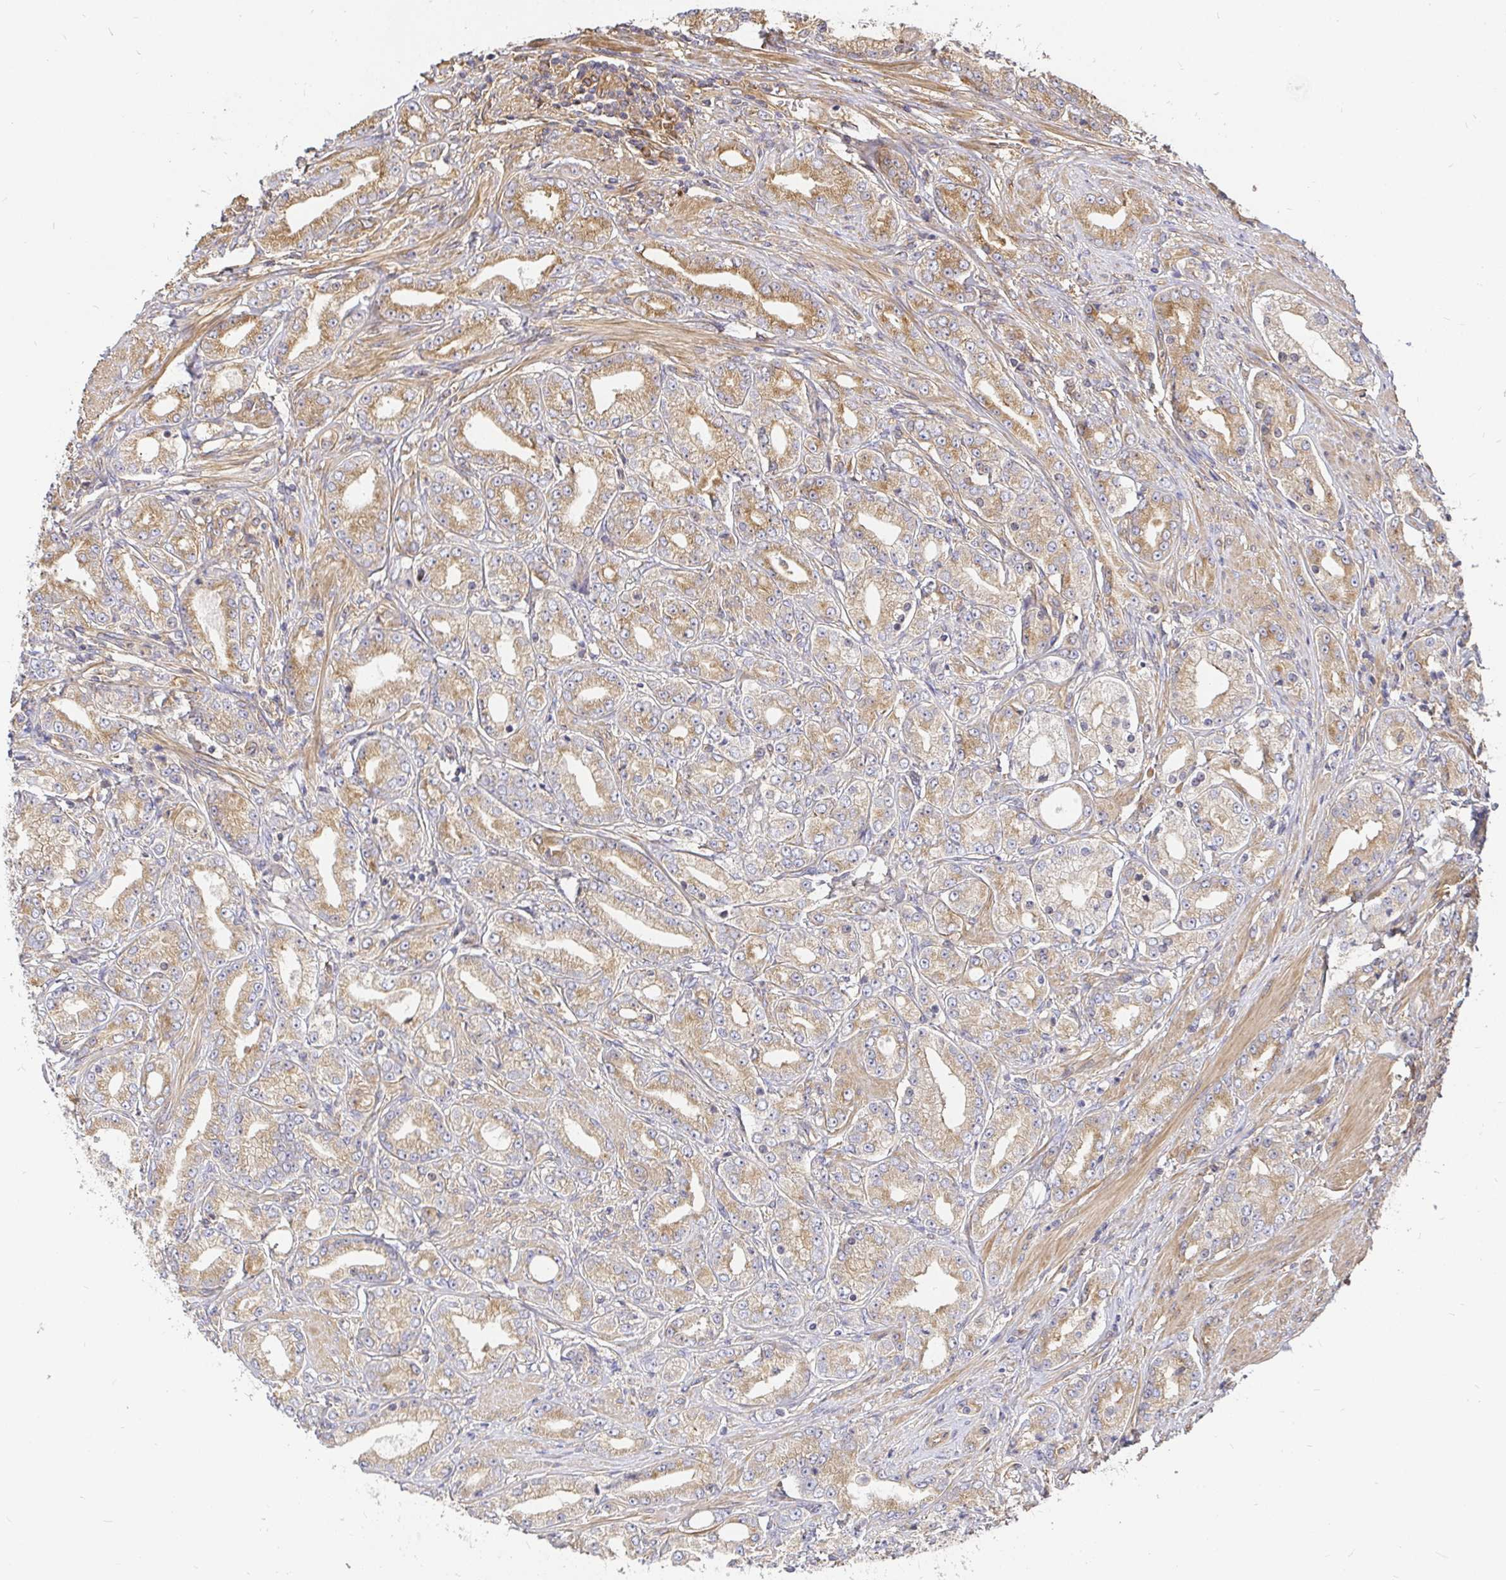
{"staining": {"intensity": "moderate", "quantity": "25%-75%", "location": "cytoplasmic/membranous"}, "tissue": "prostate cancer", "cell_type": "Tumor cells", "image_type": "cancer", "snomed": [{"axis": "morphology", "description": "Adenocarcinoma, High grade"}, {"axis": "topography", "description": "Prostate"}], "caption": "A medium amount of moderate cytoplasmic/membranous positivity is present in approximately 25%-75% of tumor cells in prostate cancer (adenocarcinoma (high-grade)) tissue.", "gene": "KIF5B", "patient": {"sex": "male", "age": 67}}